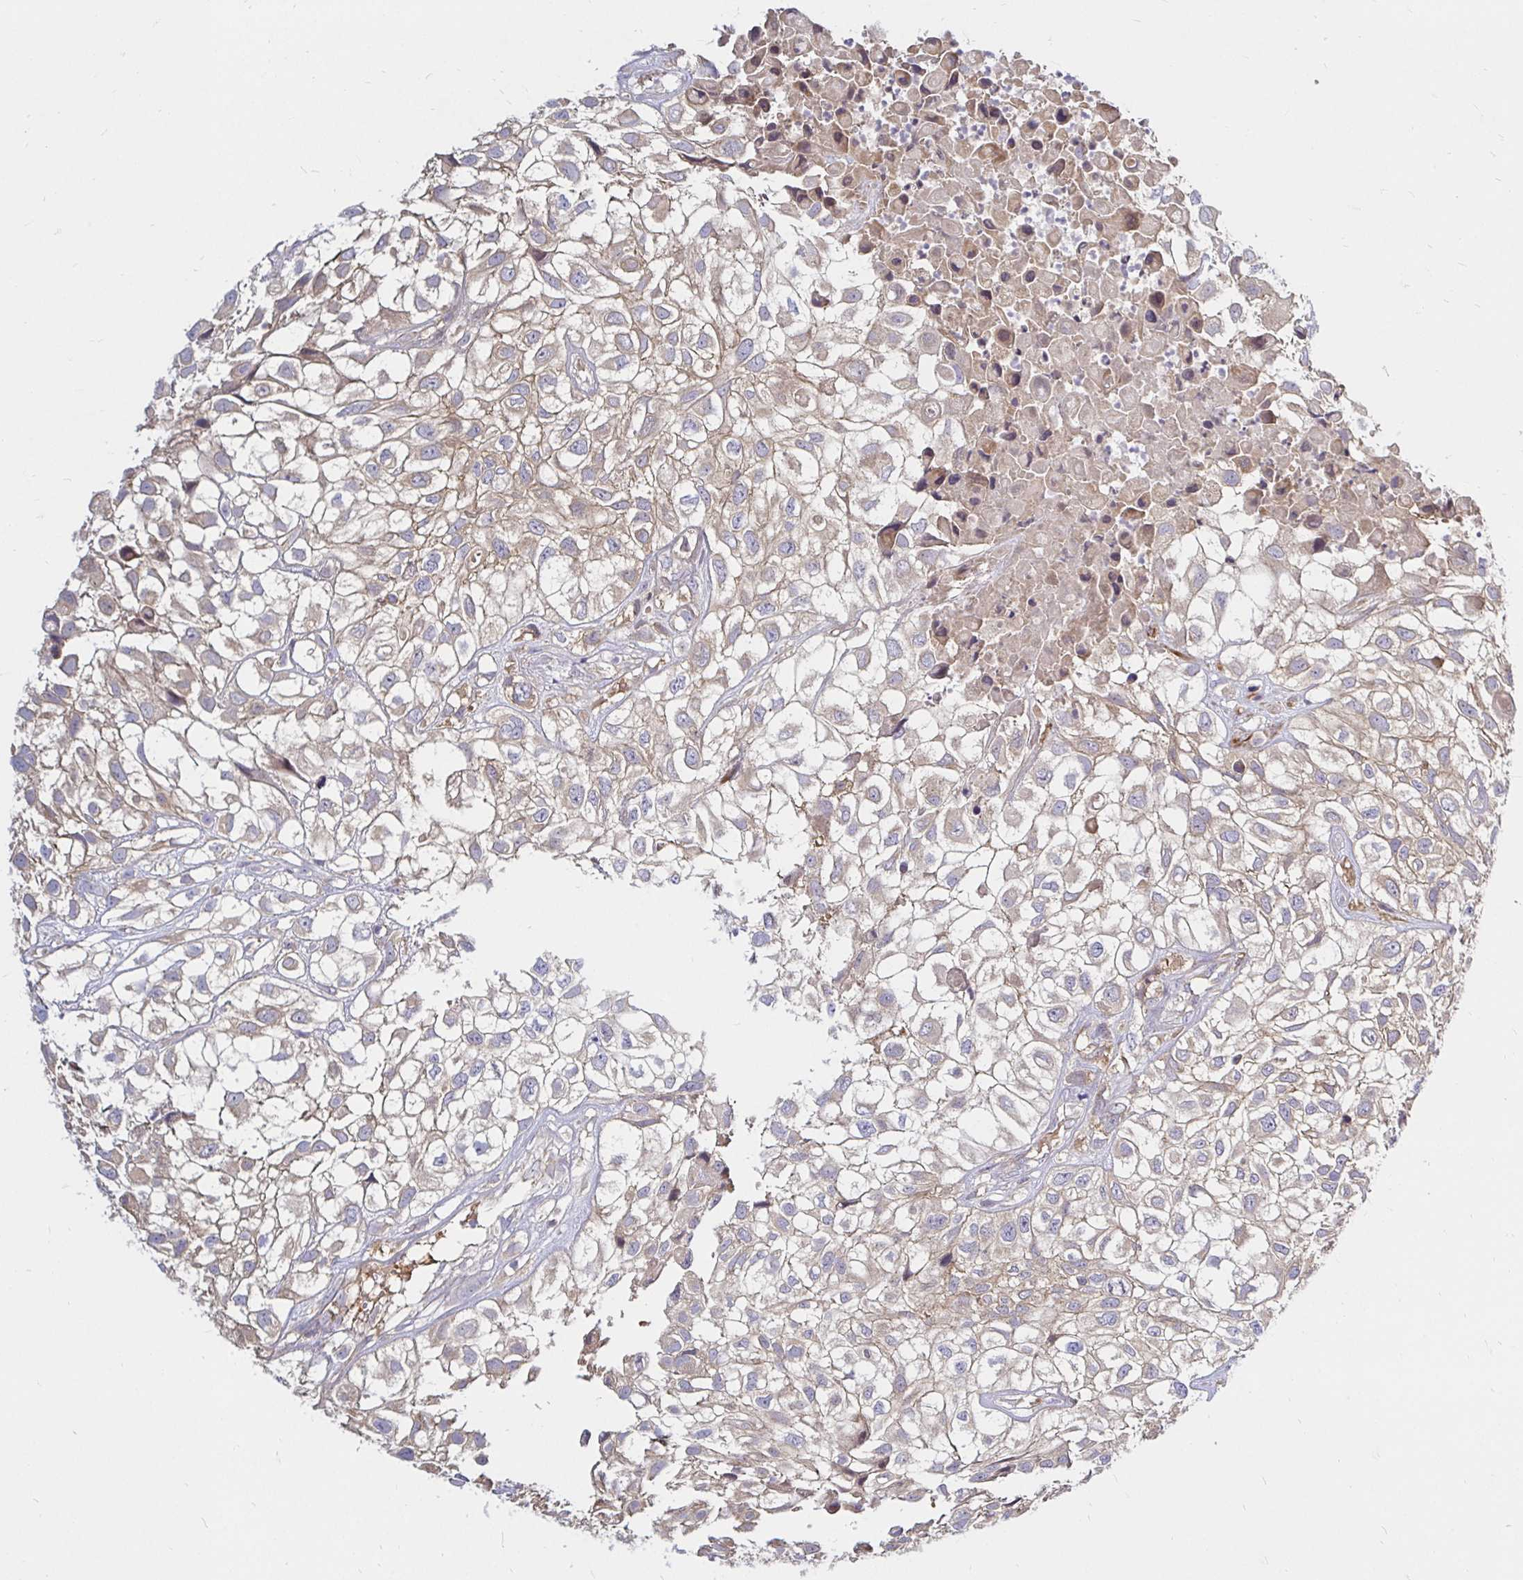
{"staining": {"intensity": "weak", "quantity": ">75%", "location": "cytoplasmic/membranous"}, "tissue": "urothelial cancer", "cell_type": "Tumor cells", "image_type": "cancer", "snomed": [{"axis": "morphology", "description": "Urothelial carcinoma, High grade"}, {"axis": "topography", "description": "Urinary bladder"}], "caption": "High-grade urothelial carcinoma stained for a protein (brown) reveals weak cytoplasmic/membranous positive expression in approximately >75% of tumor cells.", "gene": "ARHGEF37", "patient": {"sex": "male", "age": 56}}